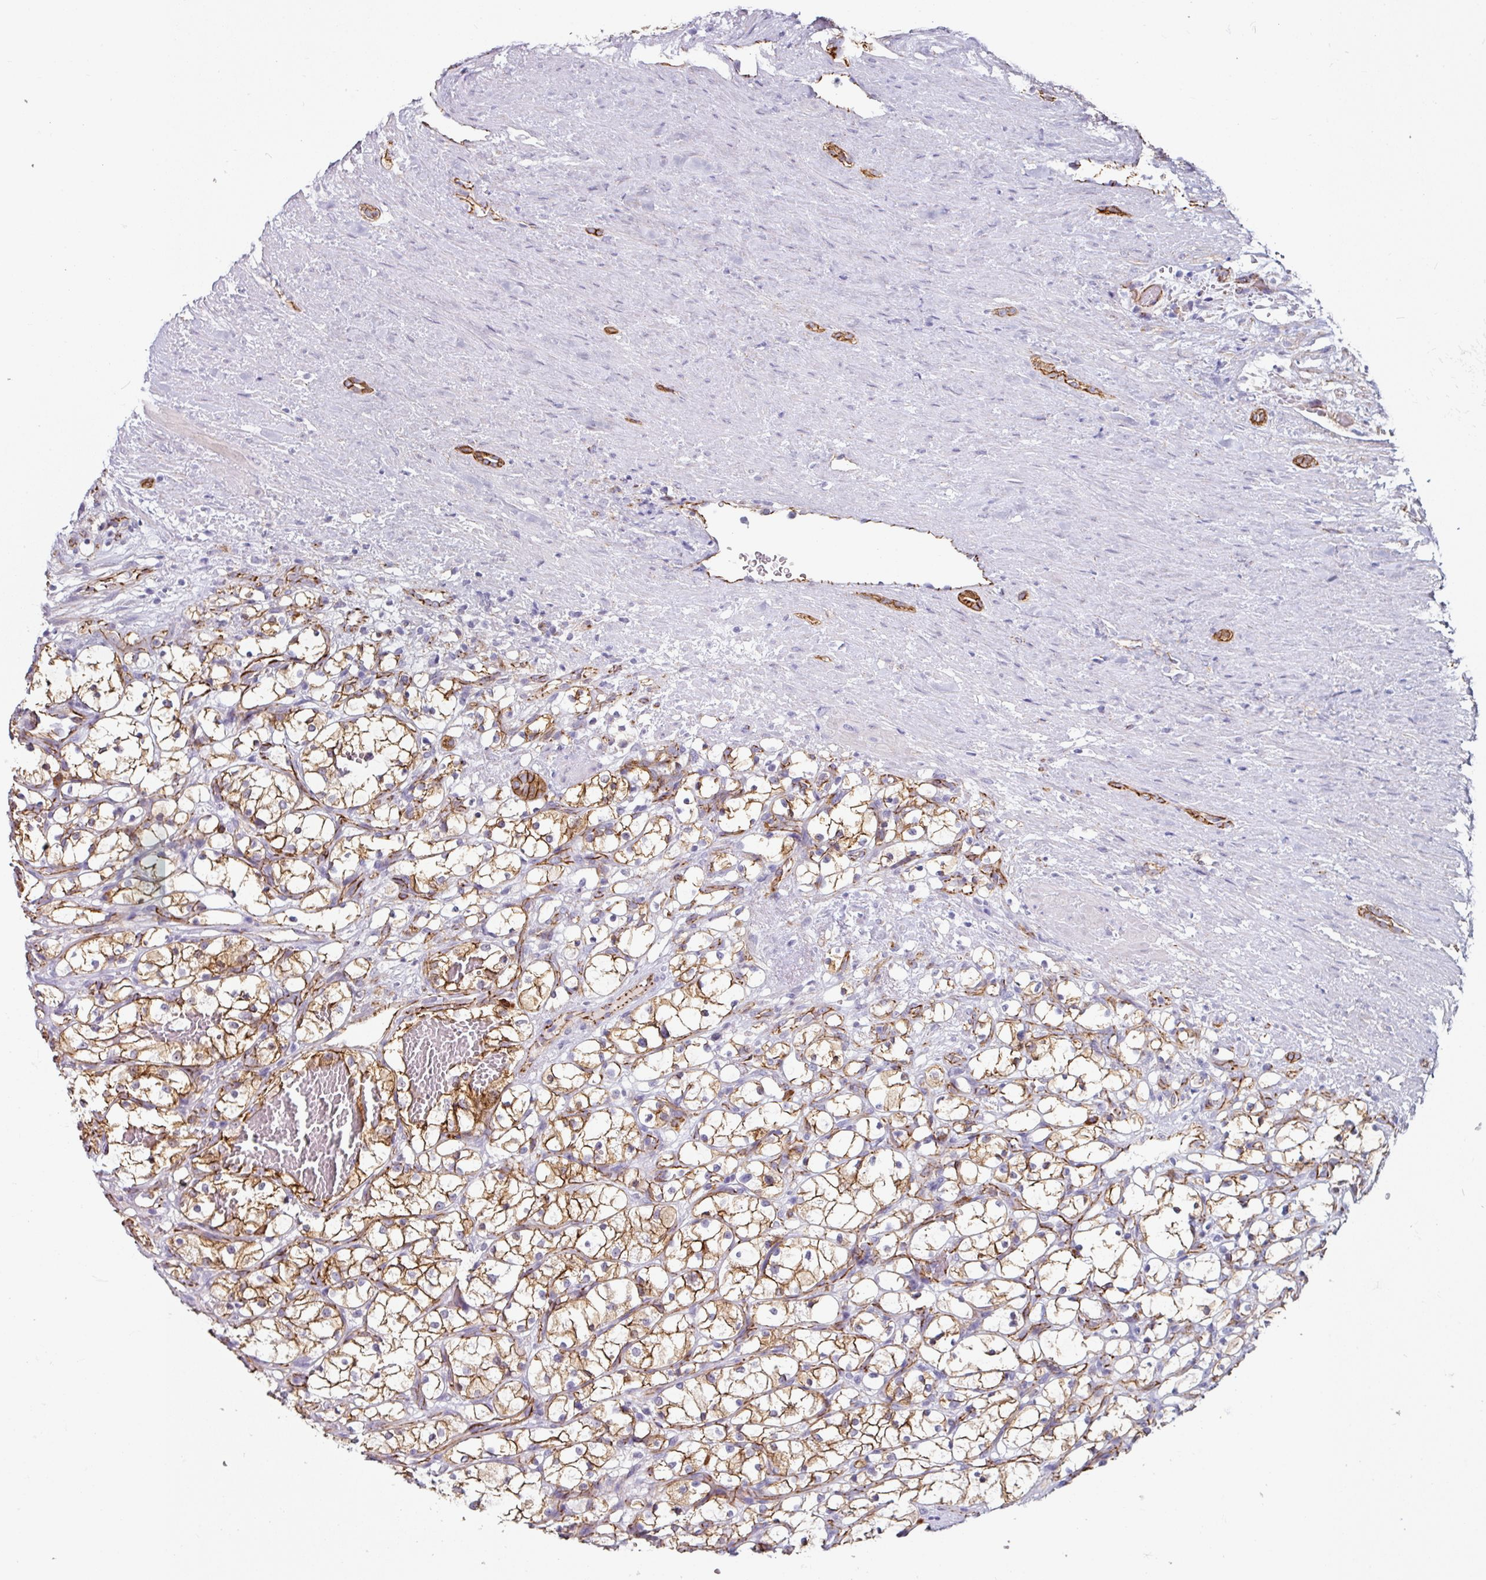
{"staining": {"intensity": "moderate", "quantity": ">75%", "location": "cytoplasmic/membranous"}, "tissue": "renal cancer", "cell_type": "Tumor cells", "image_type": "cancer", "snomed": [{"axis": "morphology", "description": "Adenocarcinoma, NOS"}, {"axis": "topography", "description": "Kidney"}], "caption": "An immunohistochemistry (IHC) histopathology image of tumor tissue is shown. Protein staining in brown labels moderate cytoplasmic/membranous positivity in renal cancer (adenocarcinoma) within tumor cells.", "gene": "JUP", "patient": {"sex": "female", "age": 69}}